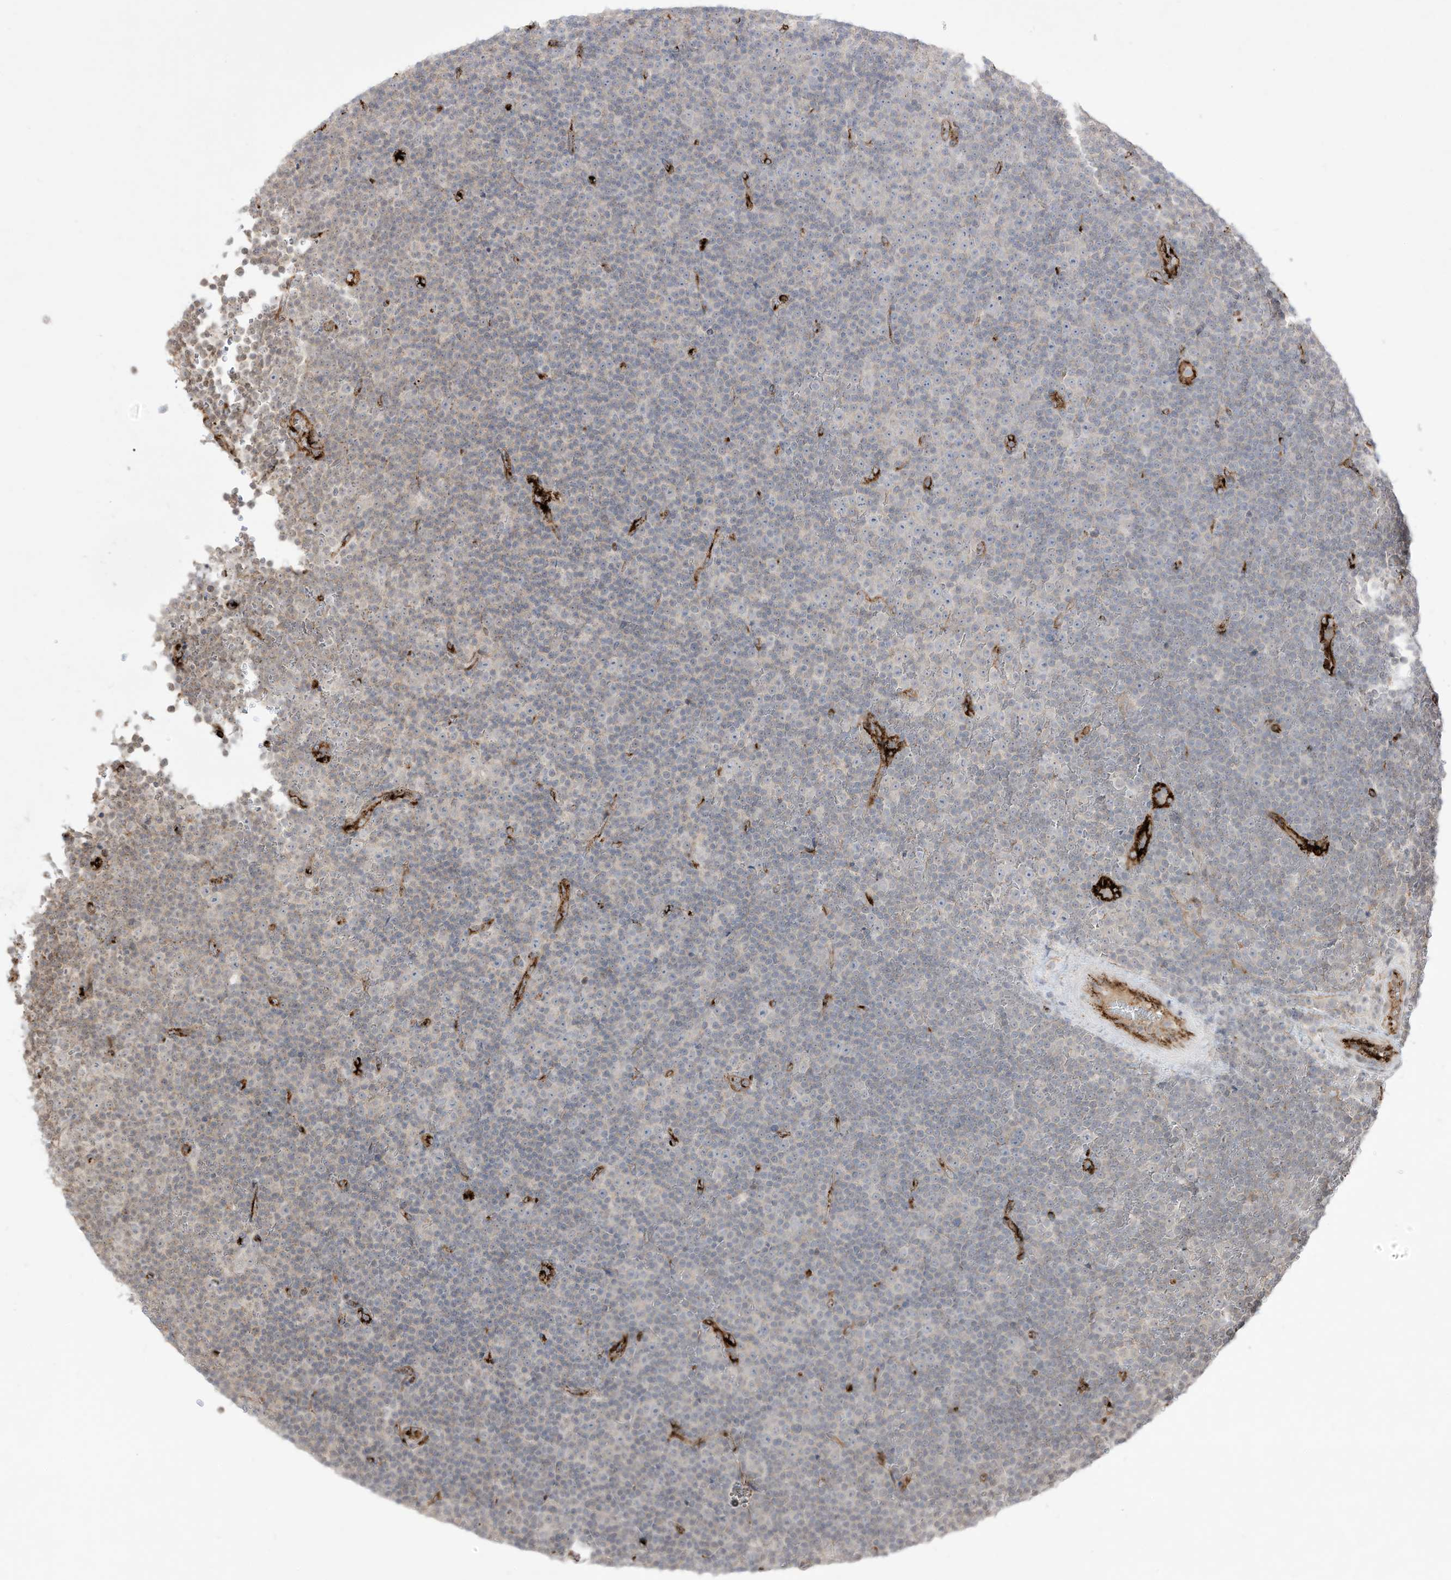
{"staining": {"intensity": "negative", "quantity": "none", "location": "none"}, "tissue": "lymphoma", "cell_type": "Tumor cells", "image_type": "cancer", "snomed": [{"axis": "morphology", "description": "Malignant lymphoma, non-Hodgkin's type, Low grade"}, {"axis": "topography", "description": "Lymph node"}], "caption": "Immunohistochemistry (IHC) of lymphoma exhibits no expression in tumor cells.", "gene": "ZGRF1", "patient": {"sex": "female", "age": 67}}